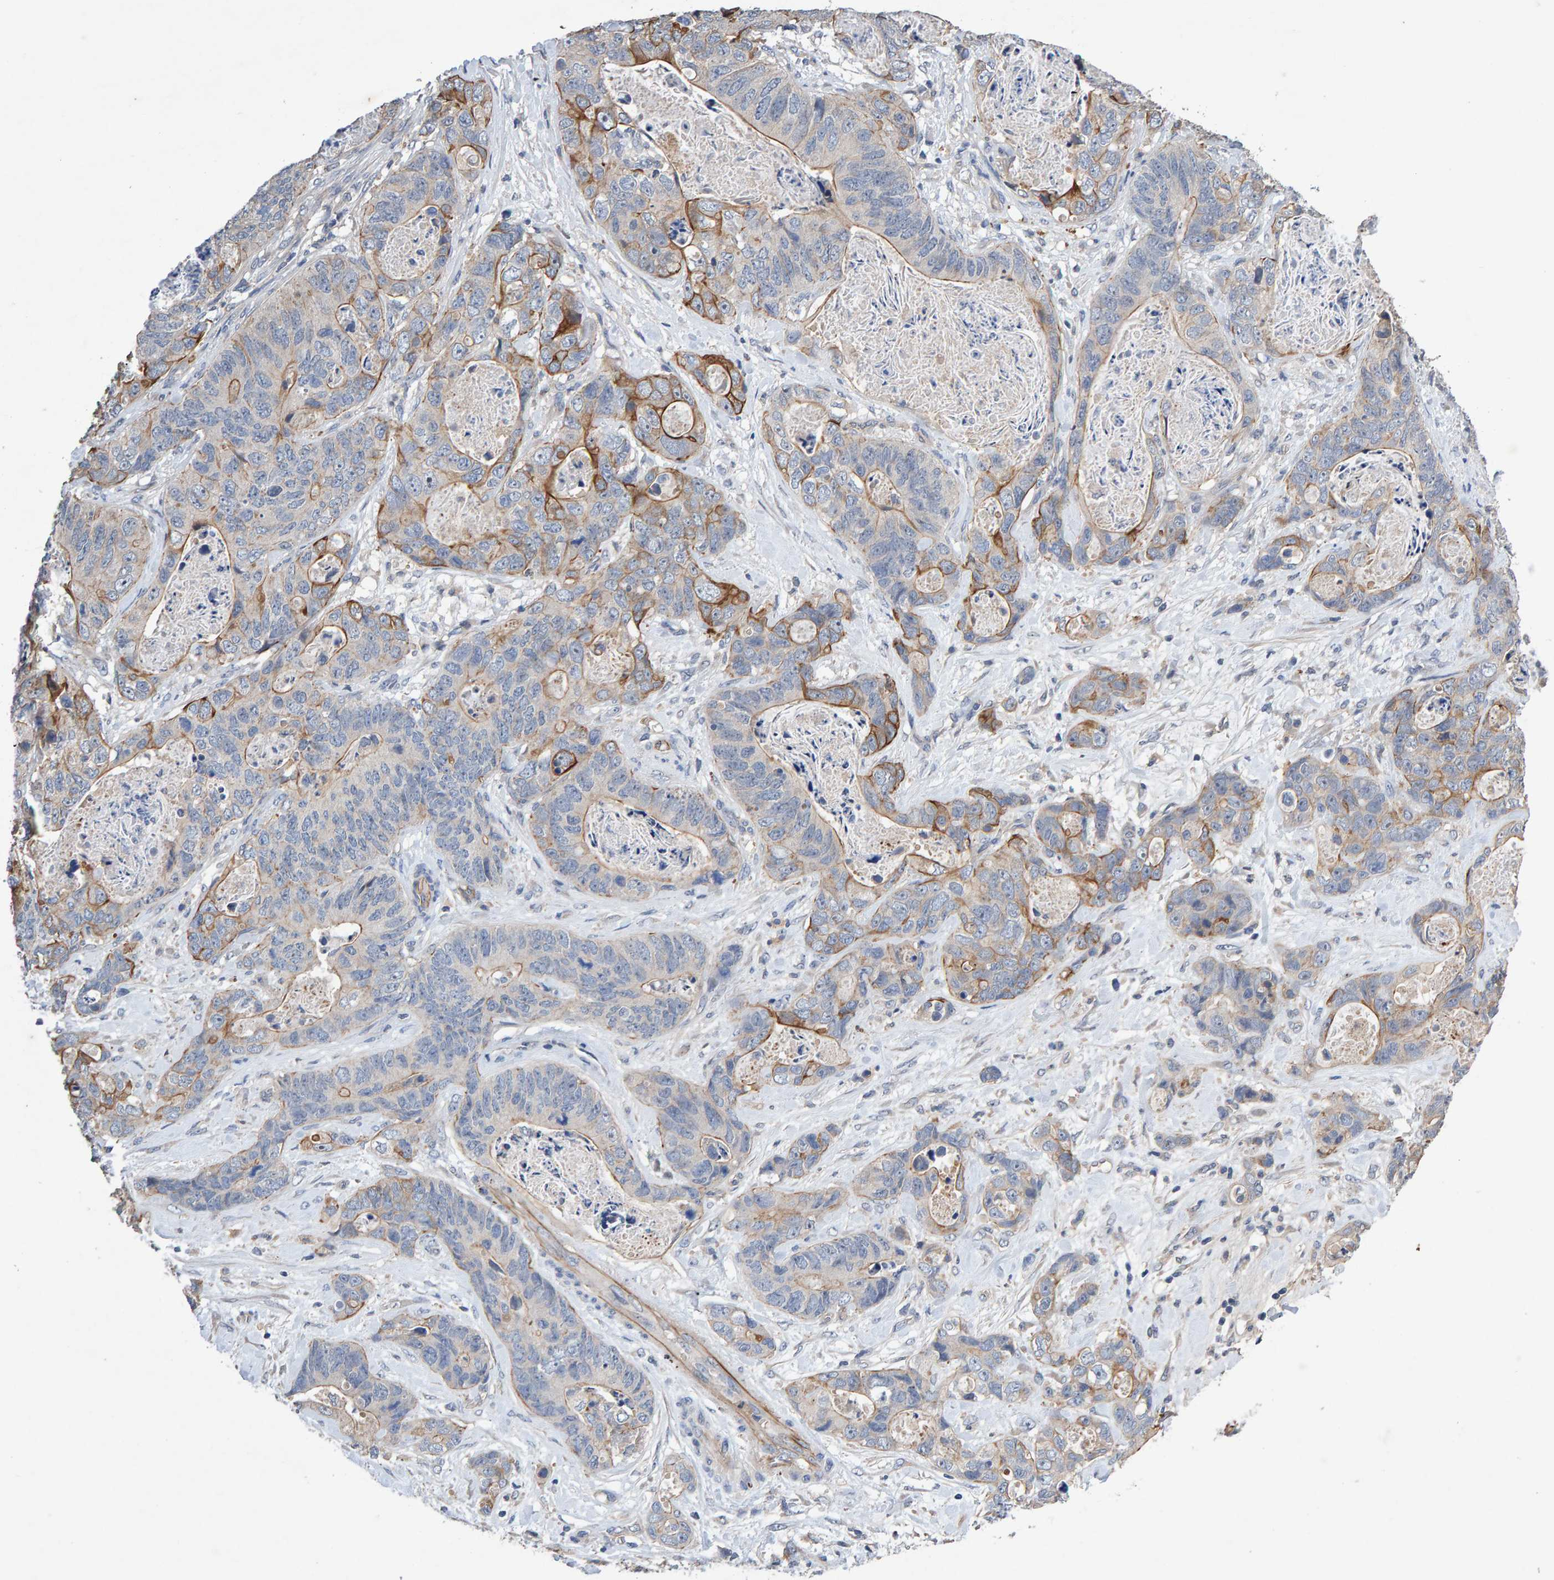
{"staining": {"intensity": "moderate", "quantity": "<25%", "location": "cytoplasmic/membranous"}, "tissue": "stomach cancer", "cell_type": "Tumor cells", "image_type": "cancer", "snomed": [{"axis": "morphology", "description": "Normal tissue, NOS"}, {"axis": "morphology", "description": "Adenocarcinoma, NOS"}, {"axis": "topography", "description": "Stomach"}], "caption": "Approximately <25% of tumor cells in adenocarcinoma (stomach) reveal moderate cytoplasmic/membranous protein positivity as visualized by brown immunohistochemical staining.", "gene": "EFR3A", "patient": {"sex": "female", "age": 89}}